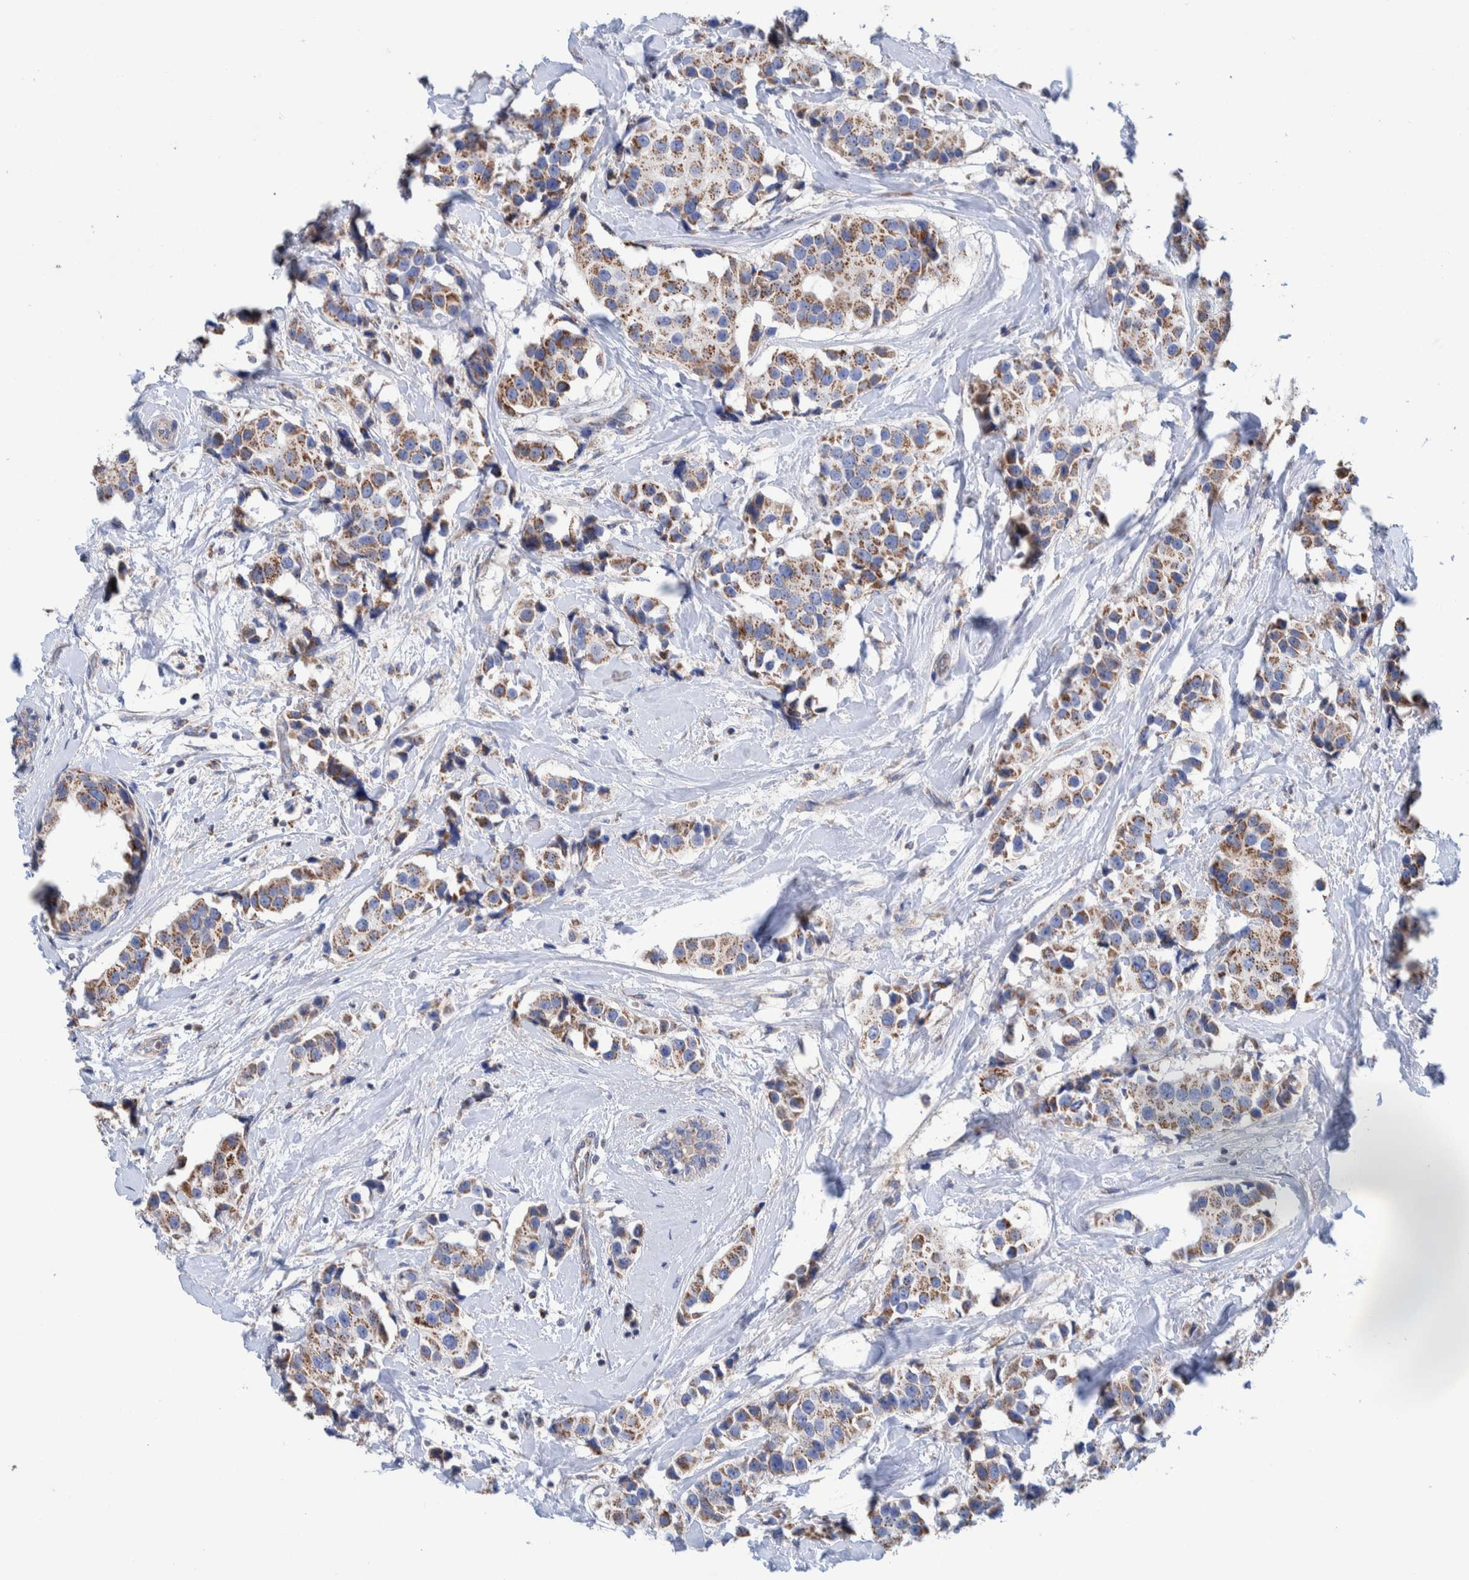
{"staining": {"intensity": "moderate", "quantity": ">75%", "location": "cytoplasmic/membranous"}, "tissue": "breast cancer", "cell_type": "Tumor cells", "image_type": "cancer", "snomed": [{"axis": "morphology", "description": "Normal tissue, NOS"}, {"axis": "morphology", "description": "Duct carcinoma"}, {"axis": "topography", "description": "Breast"}], "caption": "Moderate cytoplasmic/membranous protein staining is appreciated in about >75% of tumor cells in infiltrating ductal carcinoma (breast). The staining is performed using DAB (3,3'-diaminobenzidine) brown chromogen to label protein expression. The nuclei are counter-stained blue using hematoxylin.", "gene": "DECR1", "patient": {"sex": "female", "age": 39}}